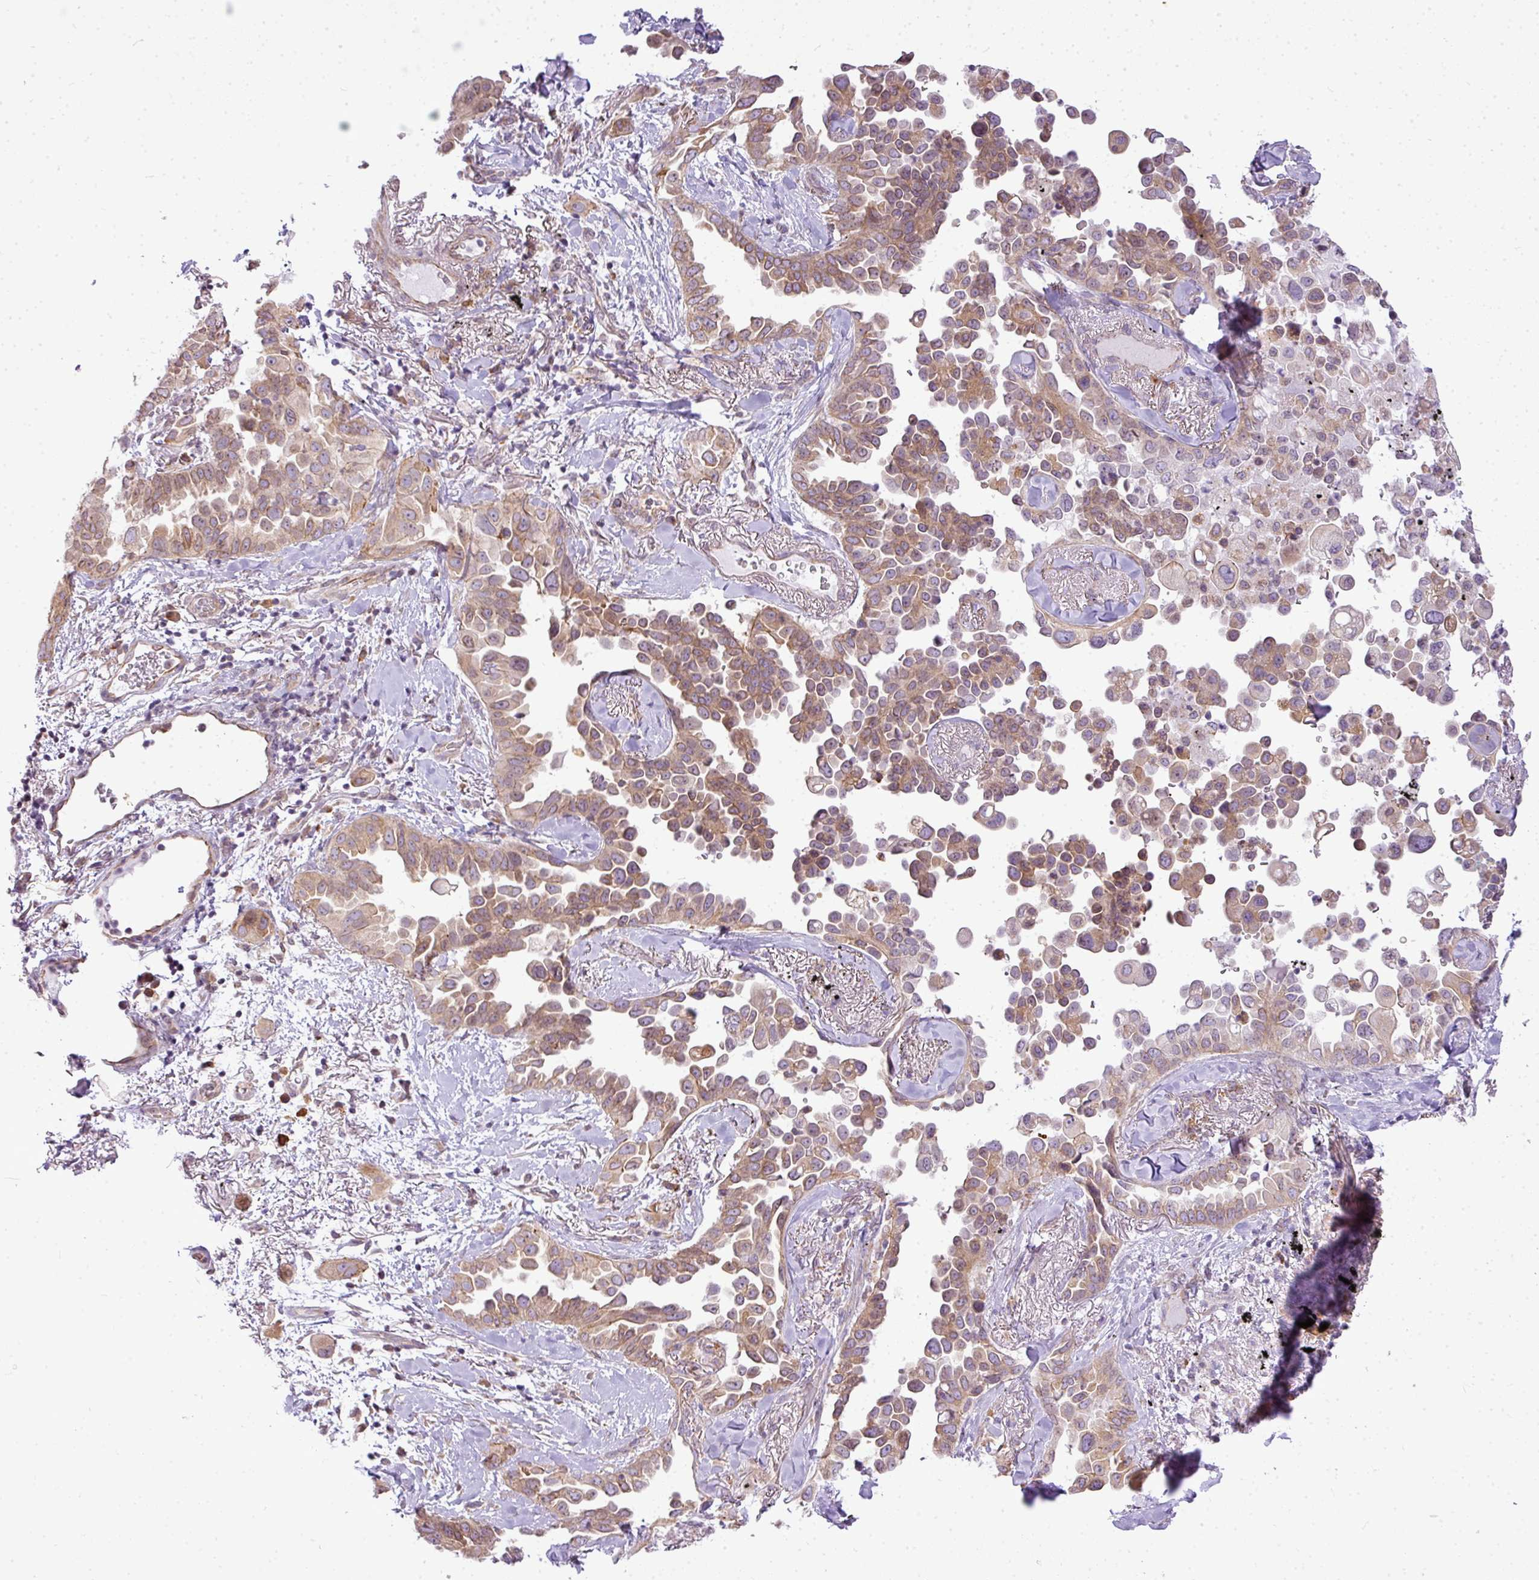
{"staining": {"intensity": "weak", "quantity": "25%-75%", "location": "cytoplasmic/membranous"}, "tissue": "lung cancer", "cell_type": "Tumor cells", "image_type": "cancer", "snomed": [{"axis": "morphology", "description": "Adenocarcinoma, NOS"}, {"axis": "topography", "description": "Lung"}], "caption": "Human lung adenocarcinoma stained with a protein marker shows weak staining in tumor cells.", "gene": "COX18", "patient": {"sex": "female", "age": 67}}